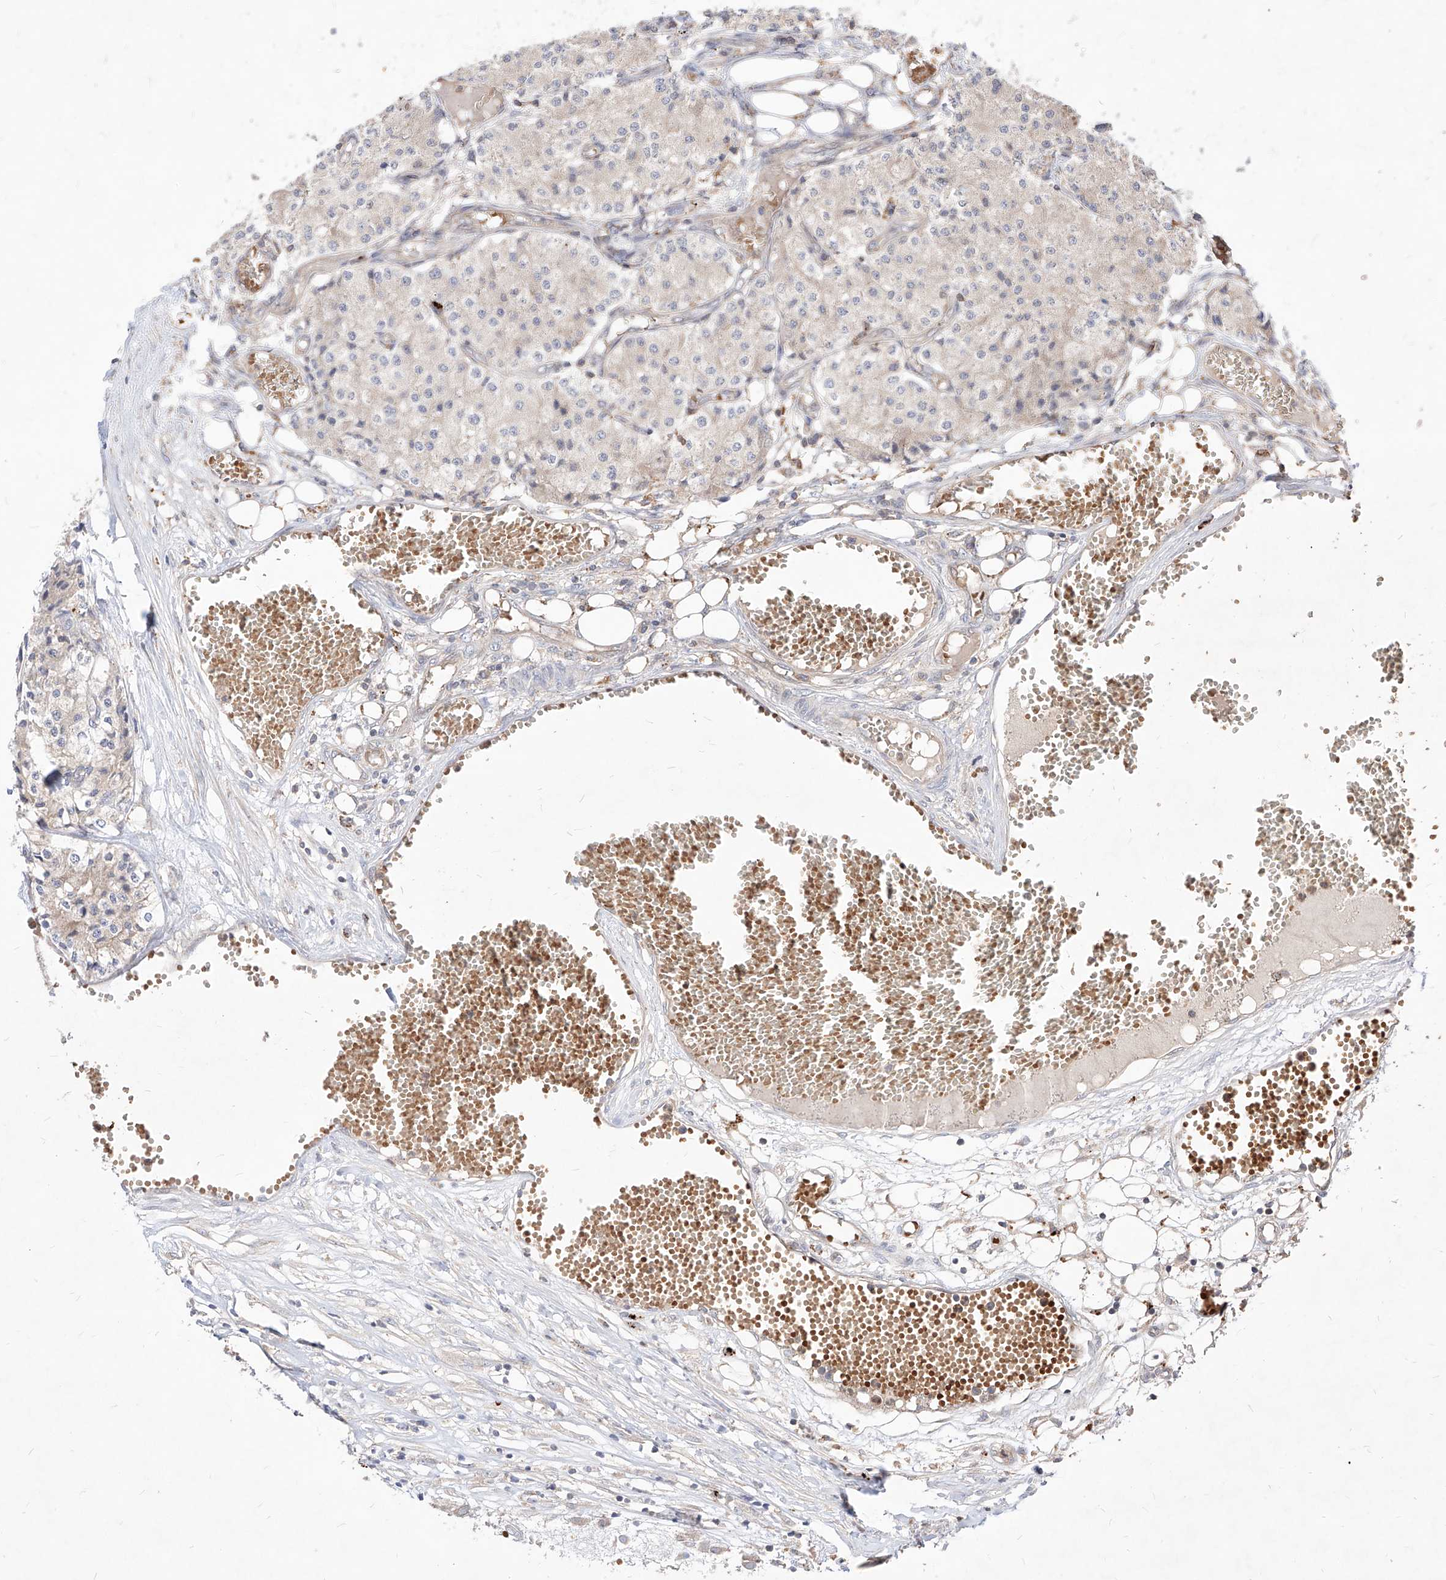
{"staining": {"intensity": "negative", "quantity": "none", "location": "none"}, "tissue": "carcinoid", "cell_type": "Tumor cells", "image_type": "cancer", "snomed": [{"axis": "morphology", "description": "Carcinoid, malignant, NOS"}, {"axis": "topography", "description": "Colon"}], "caption": "Image shows no significant protein staining in tumor cells of carcinoid.", "gene": "TSNAX", "patient": {"sex": "female", "age": 52}}